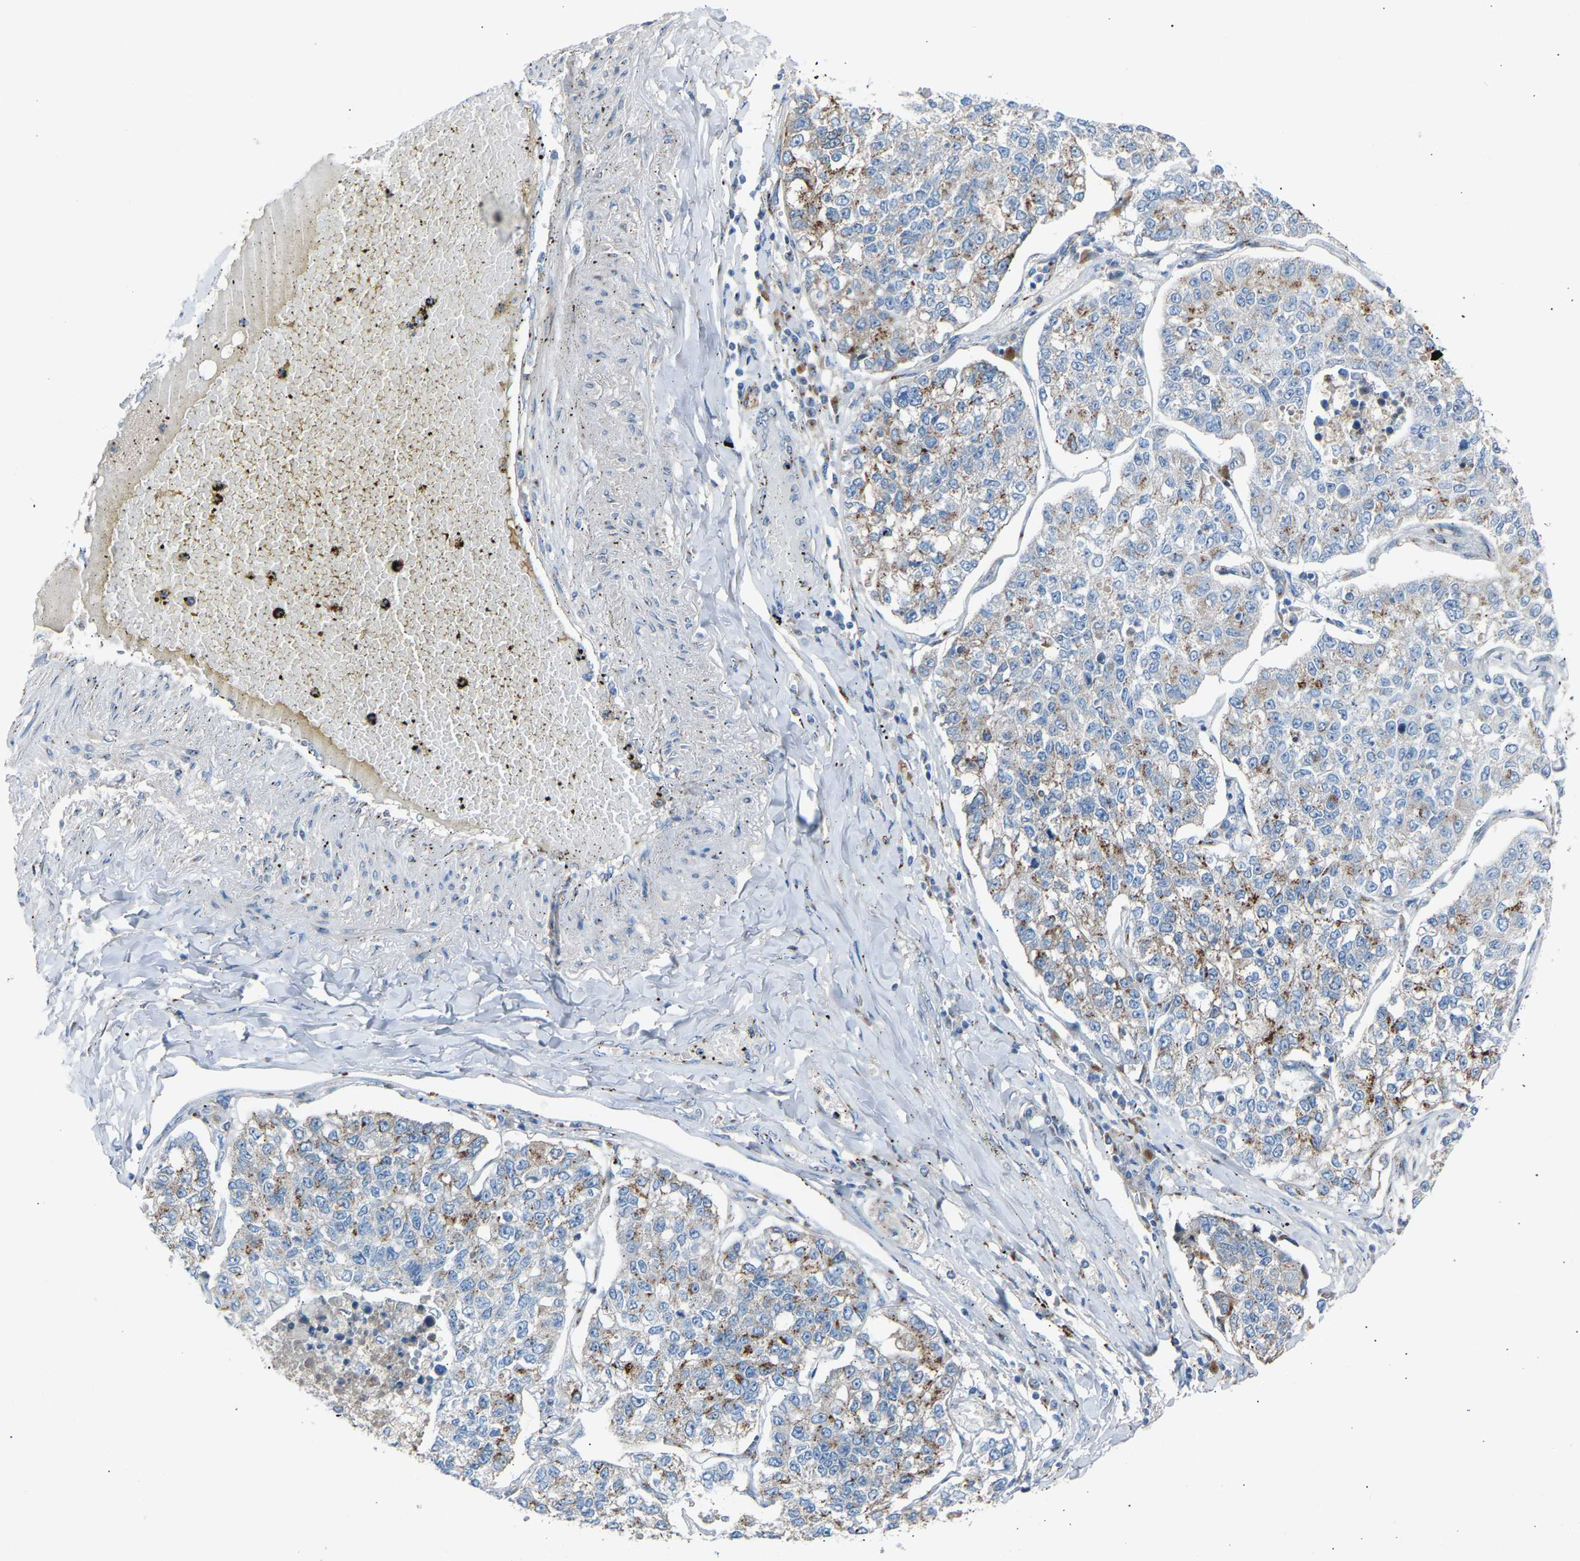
{"staining": {"intensity": "moderate", "quantity": "25%-75%", "location": "cytoplasmic/membranous"}, "tissue": "lung cancer", "cell_type": "Tumor cells", "image_type": "cancer", "snomed": [{"axis": "morphology", "description": "Adenocarcinoma, NOS"}, {"axis": "topography", "description": "Lung"}], "caption": "Immunohistochemistry (IHC) of human lung adenocarcinoma demonstrates medium levels of moderate cytoplasmic/membranous positivity in about 25%-75% of tumor cells.", "gene": "CYREN", "patient": {"sex": "male", "age": 49}}